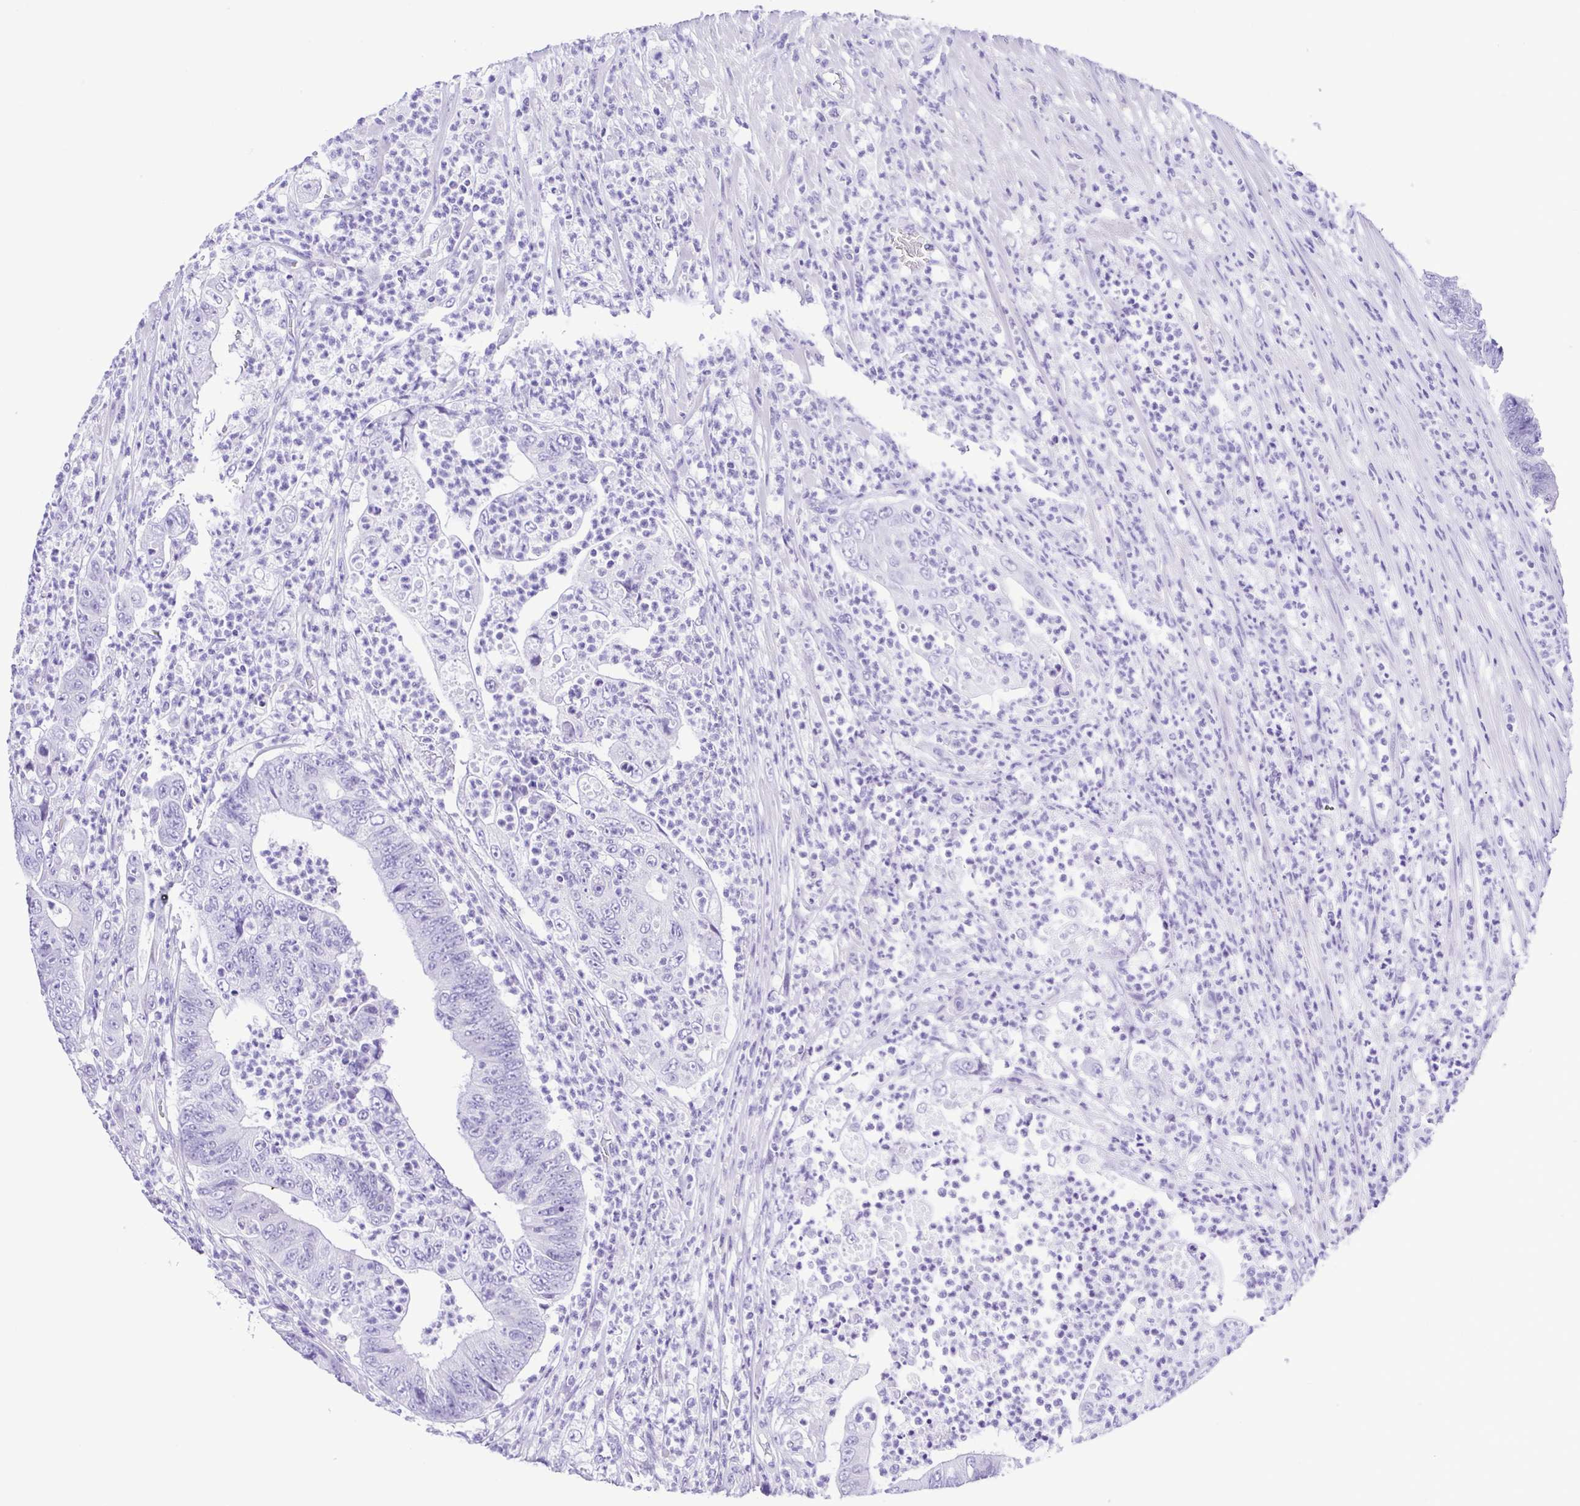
{"staining": {"intensity": "negative", "quantity": "none", "location": "none"}, "tissue": "colorectal cancer", "cell_type": "Tumor cells", "image_type": "cancer", "snomed": [{"axis": "morphology", "description": "Adenocarcinoma, NOS"}, {"axis": "topography", "description": "Colon"}], "caption": "There is no significant staining in tumor cells of colorectal cancer (adenocarcinoma). Nuclei are stained in blue.", "gene": "PAK3", "patient": {"sex": "female", "age": 48}}